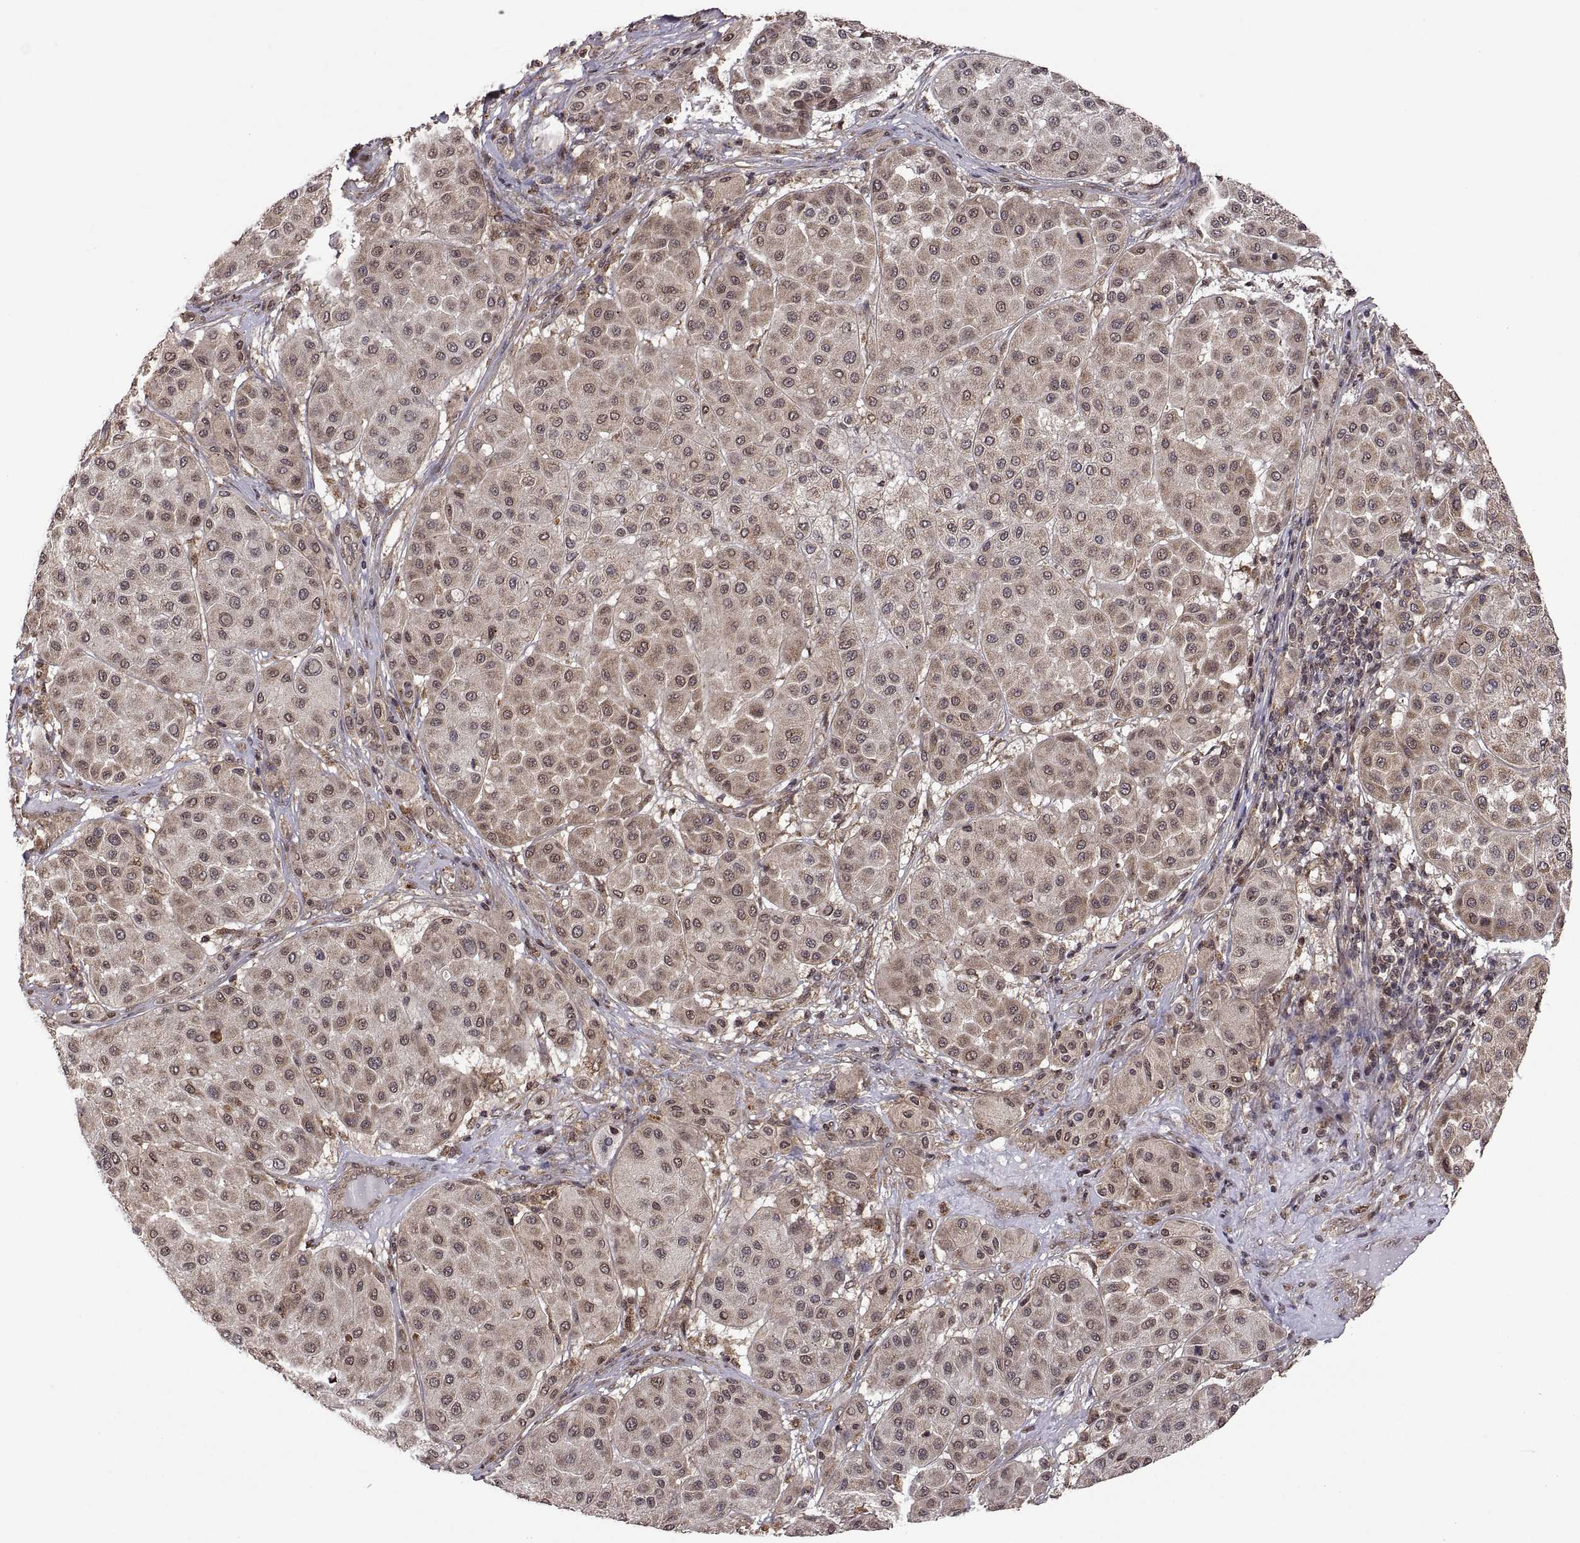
{"staining": {"intensity": "negative", "quantity": "none", "location": "none"}, "tissue": "melanoma", "cell_type": "Tumor cells", "image_type": "cancer", "snomed": [{"axis": "morphology", "description": "Malignant melanoma, Metastatic site"}, {"axis": "topography", "description": "Smooth muscle"}], "caption": "The photomicrograph exhibits no staining of tumor cells in malignant melanoma (metastatic site).", "gene": "ZNRF2", "patient": {"sex": "male", "age": 41}}